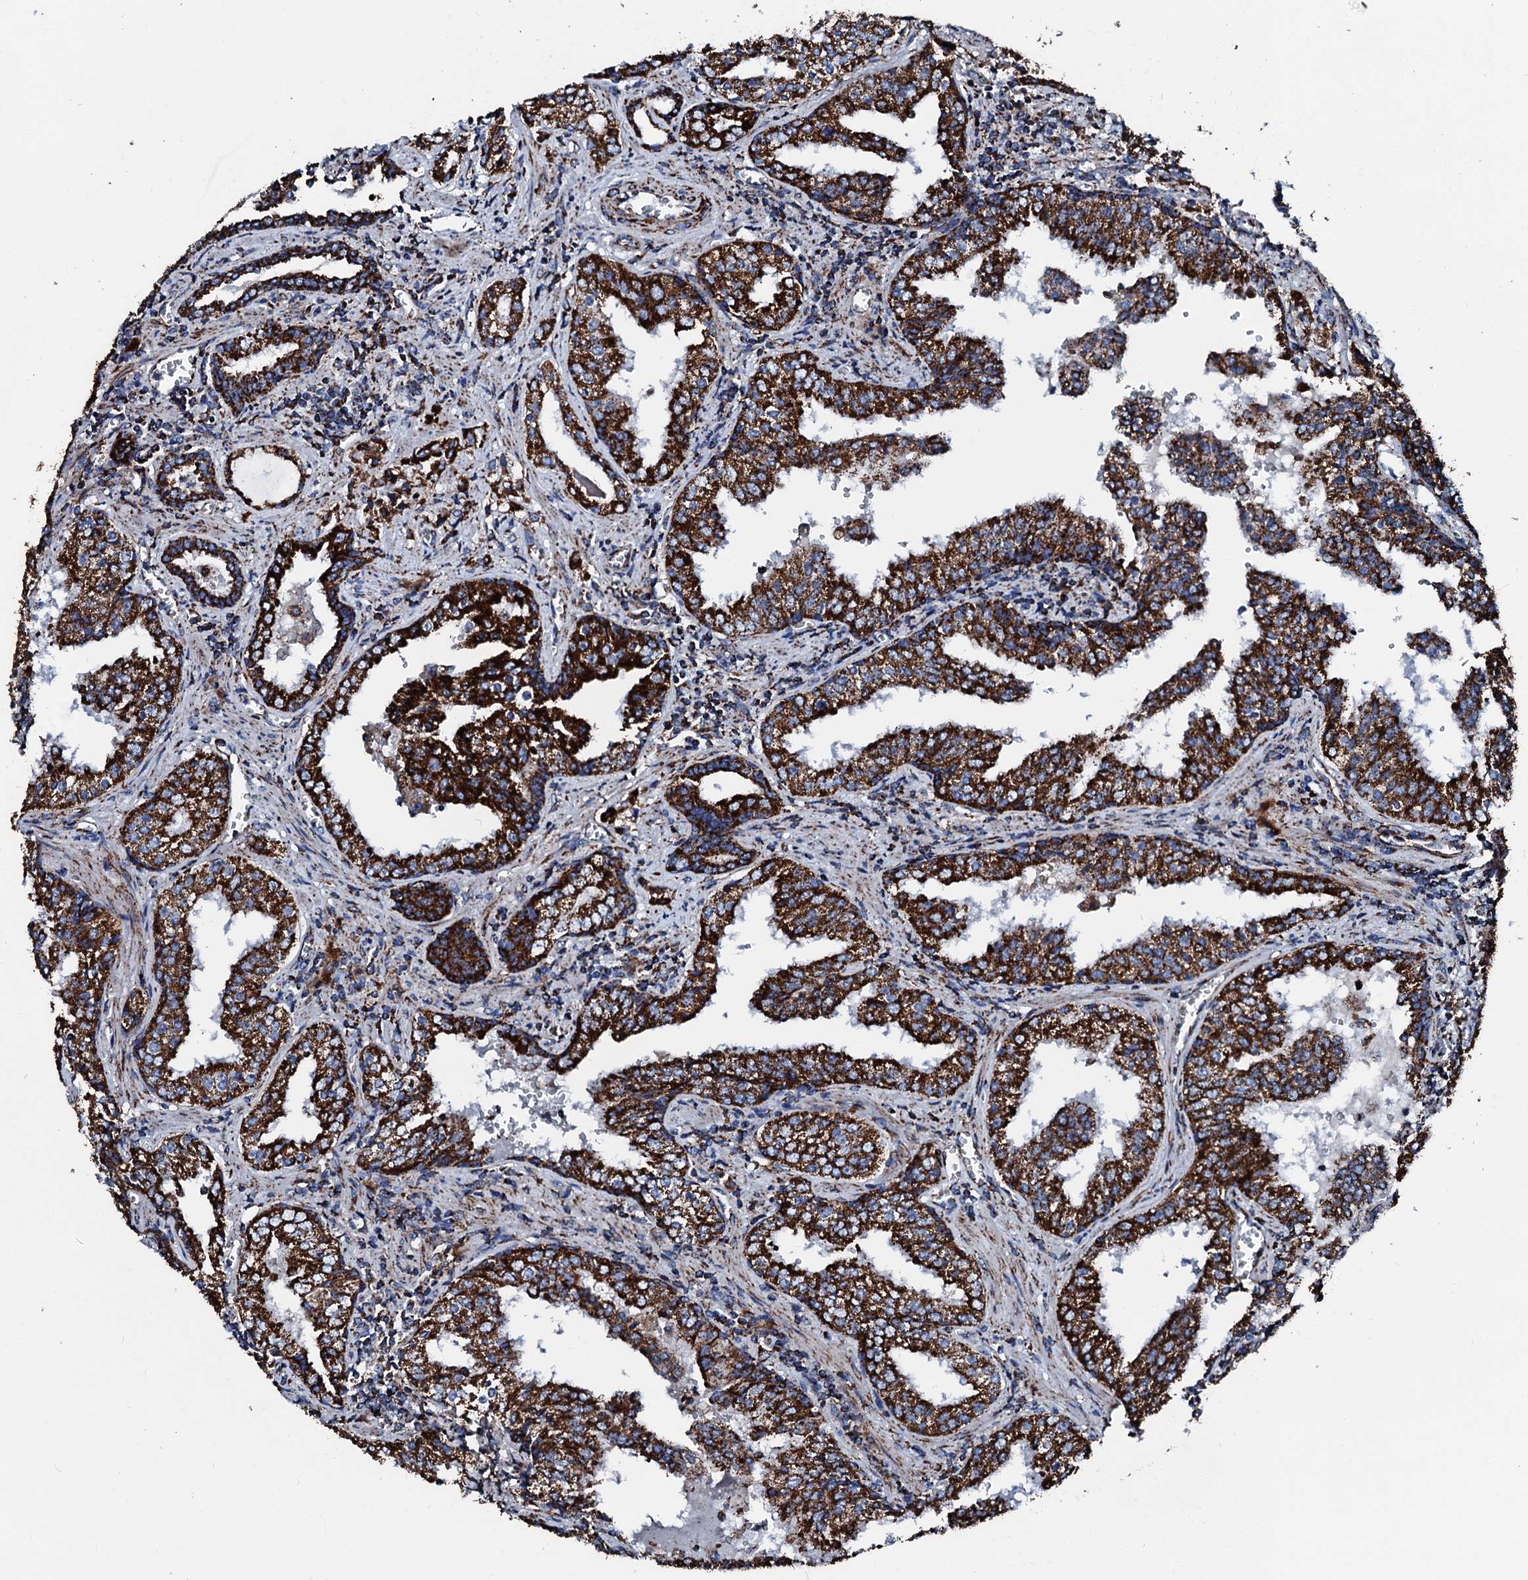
{"staining": {"intensity": "strong", "quantity": ">75%", "location": "cytoplasmic/membranous"}, "tissue": "prostate cancer", "cell_type": "Tumor cells", "image_type": "cancer", "snomed": [{"axis": "morphology", "description": "Adenocarcinoma, High grade"}, {"axis": "topography", "description": "Prostate"}], "caption": "A brown stain shows strong cytoplasmic/membranous expression of a protein in human prostate cancer tumor cells.", "gene": "HADH", "patient": {"sex": "male", "age": 68}}